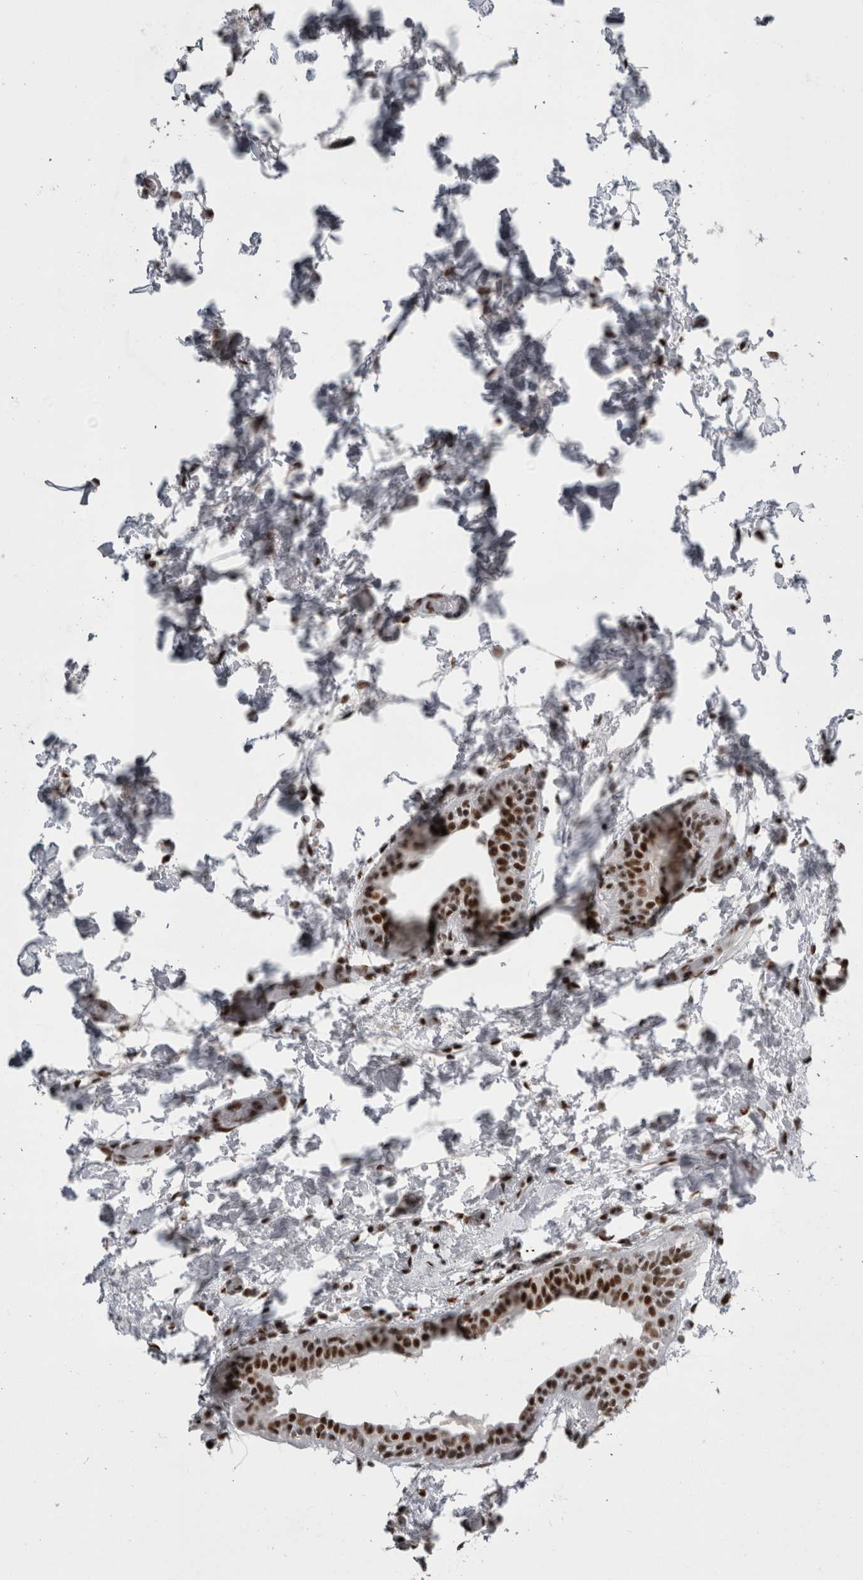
{"staining": {"intensity": "strong", "quantity": ">75%", "location": "nuclear"}, "tissue": "breast cancer", "cell_type": "Tumor cells", "image_type": "cancer", "snomed": [{"axis": "morphology", "description": "Duct carcinoma"}, {"axis": "topography", "description": "Breast"}], "caption": "High-magnification brightfield microscopy of breast cancer (intraductal carcinoma) stained with DAB (3,3'-diaminobenzidine) (brown) and counterstained with hematoxylin (blue). tumor cells exhibit strong nuclear positivity is seen in about>75% of cells.", "gene": "SNRNP40", "patient": {"sex": "female", "age": 62}}